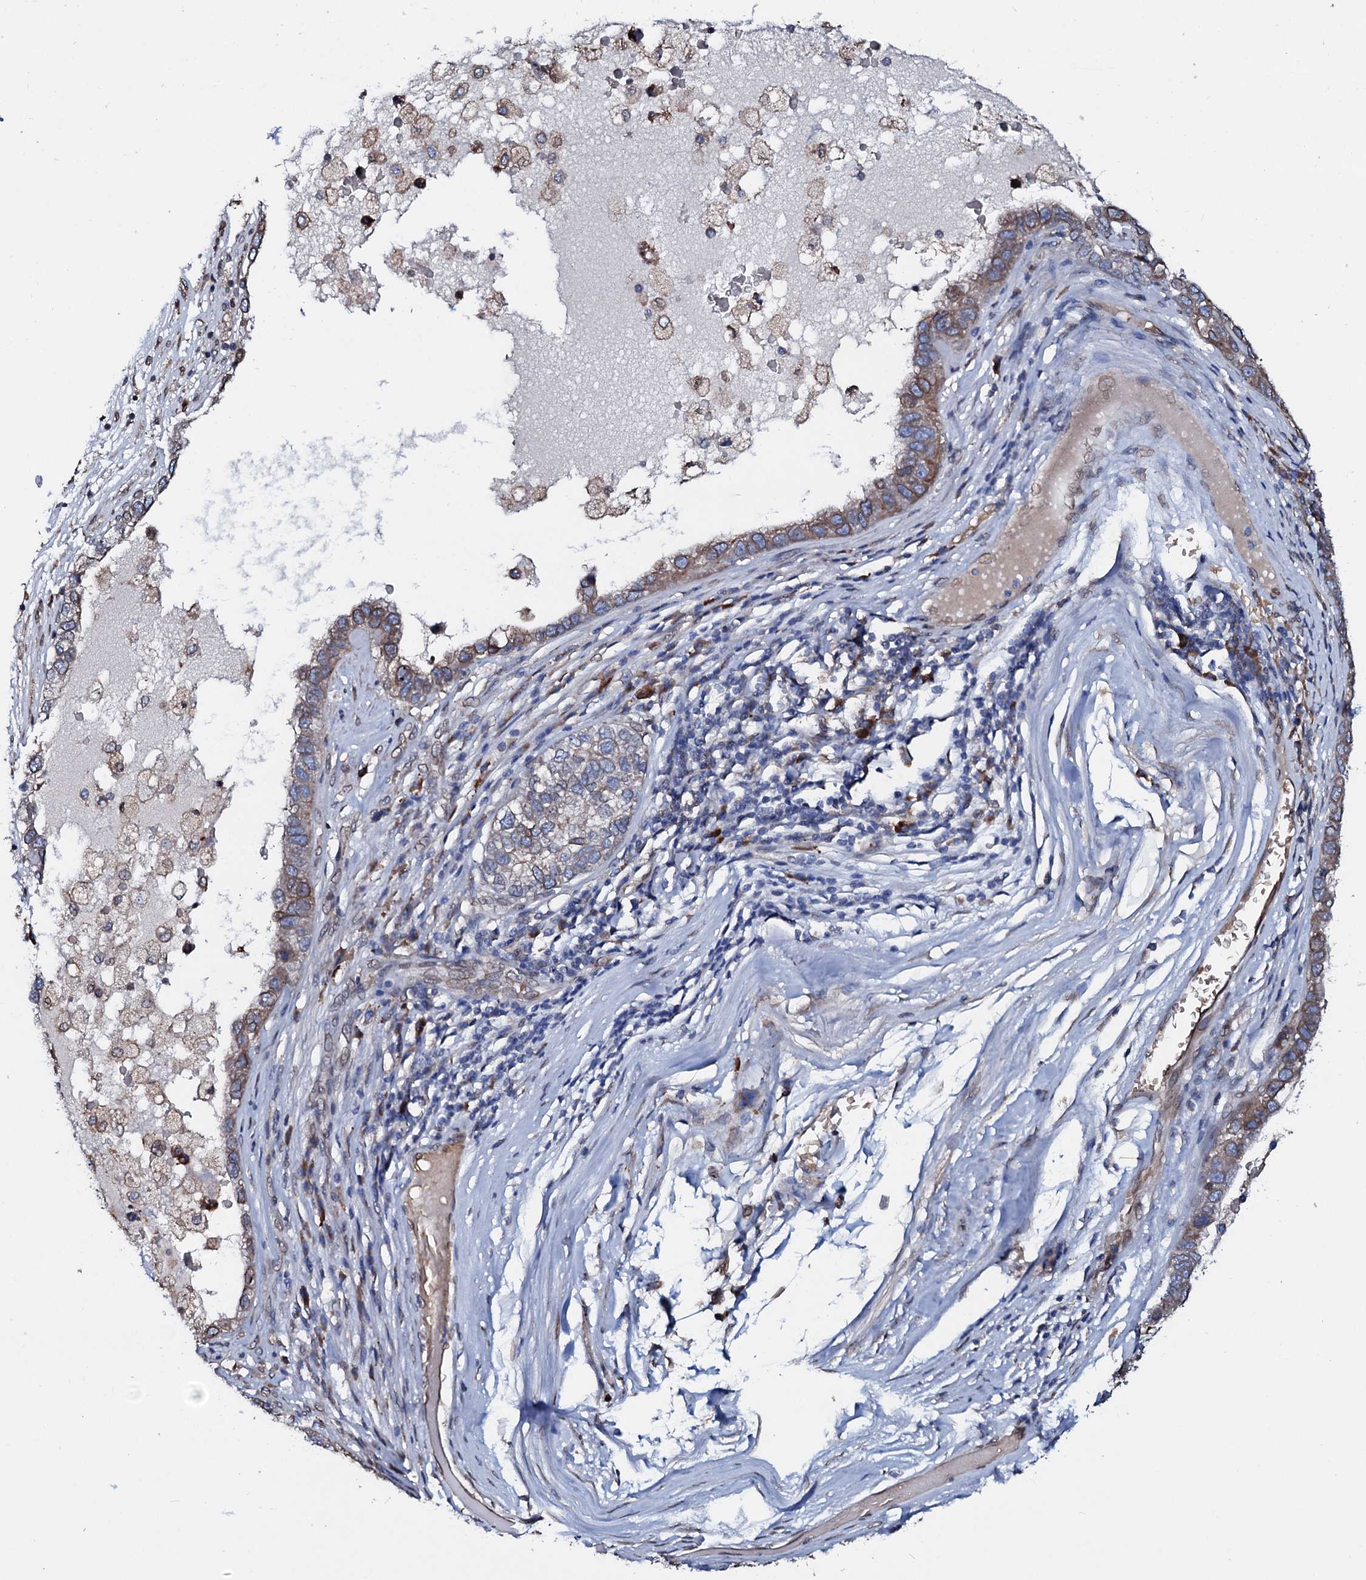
{"staining": {"intensity": "moderate", "quantity": "25%-75%", "location": "cytoplasmic/membranous,nuclear"}, "tissue": "pancreatic cancer", "cell_type": "Tumor cells", "image_type": "cancer", "snomed": [{"axis": "morphology", "description": "Adenocarcinoma, NOS"}, {"axis": "topography", "description": "Pancreas"}], "caption": "DAB immunohistochemical staining of adenocarcinoma (pancreatic) shows moderate cytoplasmic/membranous and nuclear protein expression in about 25%-75% of tumor cells. The staining was performed using DAB, with brown indicating positive protein expression. Nuclei are stained blue with hematoxylin.", "gene": "NRP2", "patient": {"sex": "female", "age": 61}}